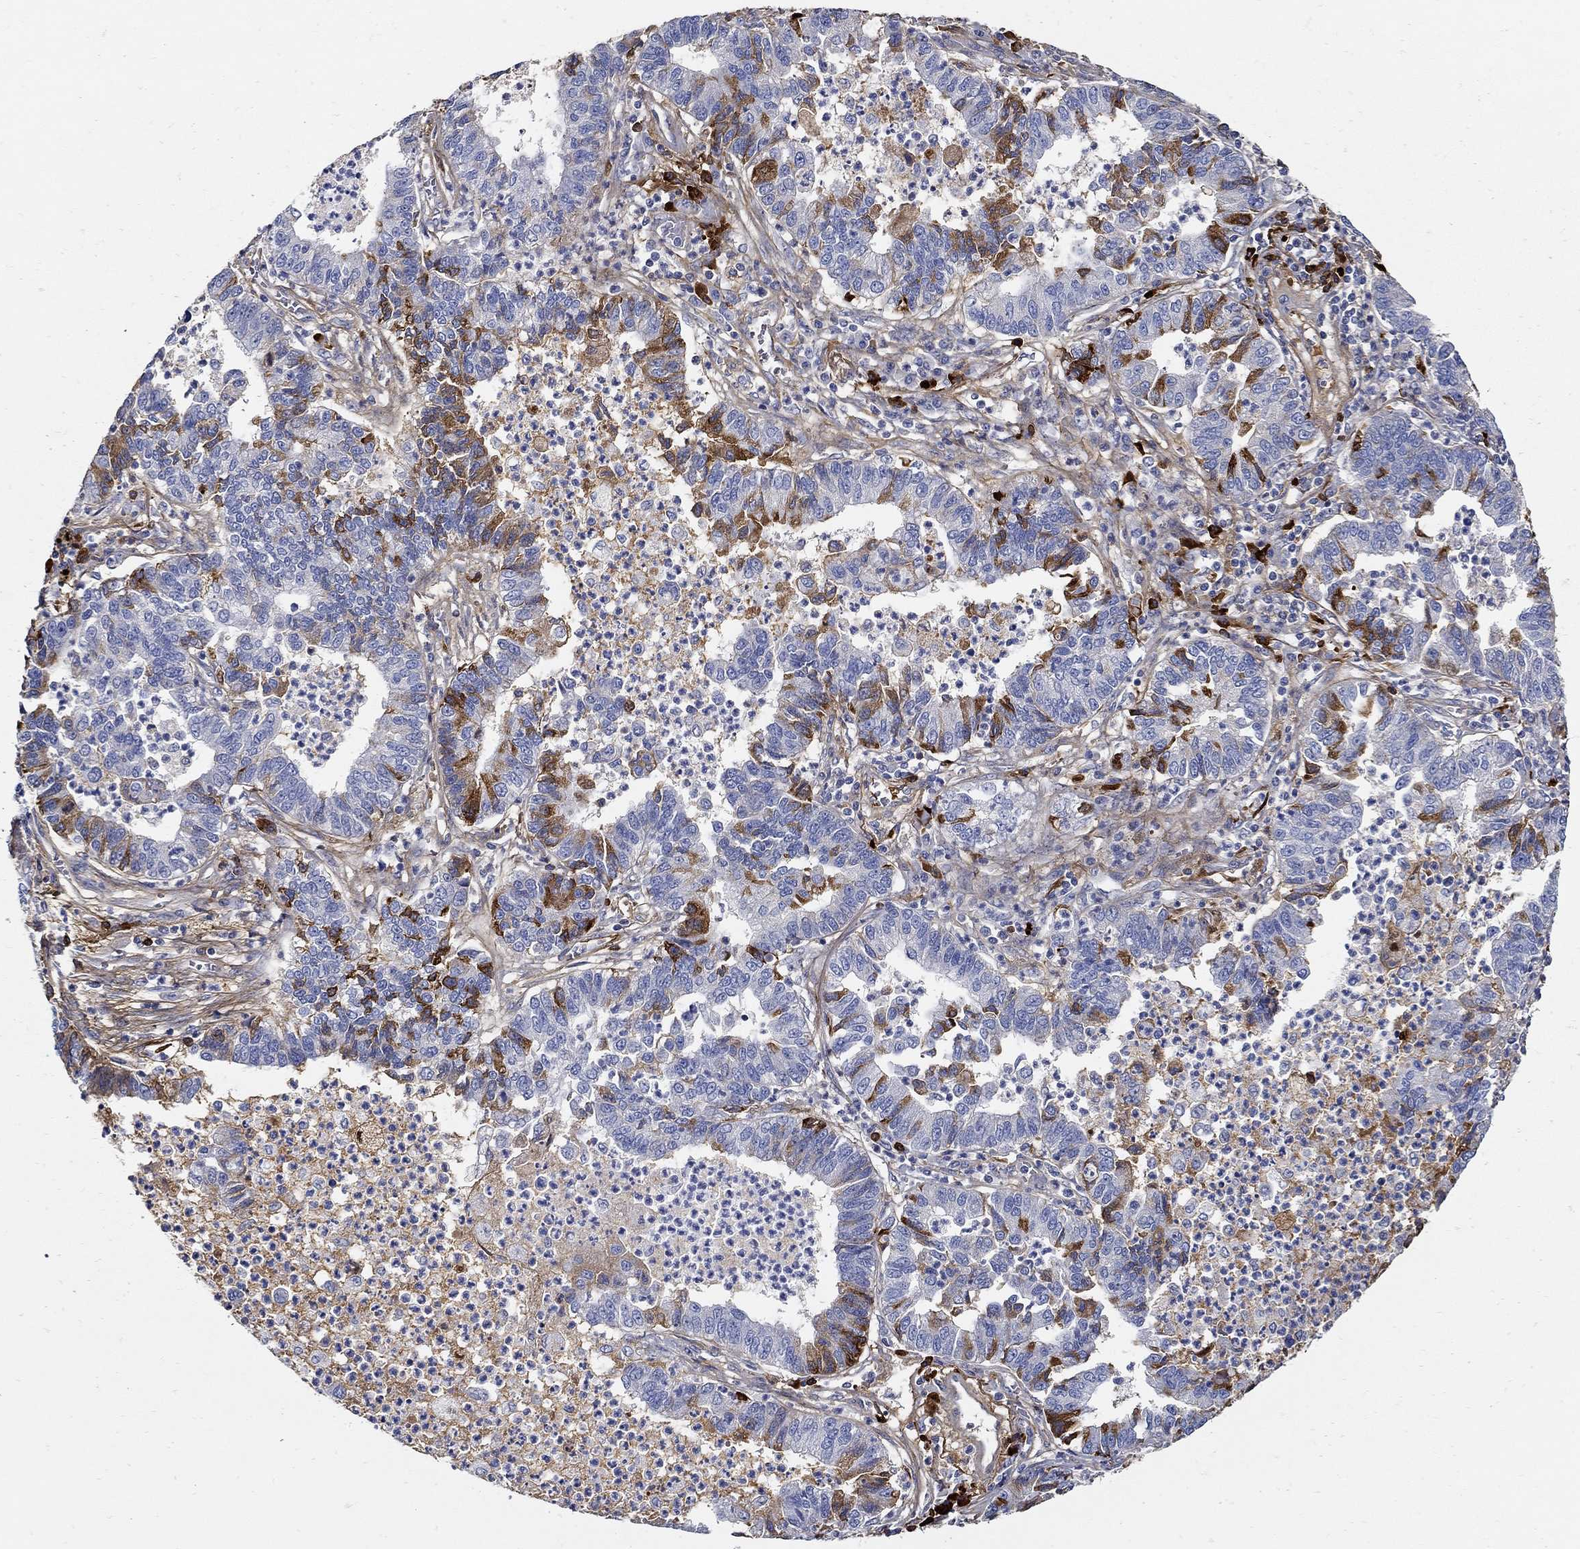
{"staining": {"intensity": "strong", "quantity": "<25%", "location": "cytoplasmic/membranous"}, "tissue": "lung cancer", "cell_type": "Tumor cells", "image_type": "cancer", "snomed": [{"axis": "morphology", "description": "Adenocarcinoma, NOS"}, {"axis": "topography", "description": "Lung"}], "caption": "A micrograph of human lung adenocarcinoma stained for a protein demonstrates strong cytoplasmic/membranous brown staining in tumor cells.", "gene": "TGFBI", "patient": {"sex": "female", "age": 57}}